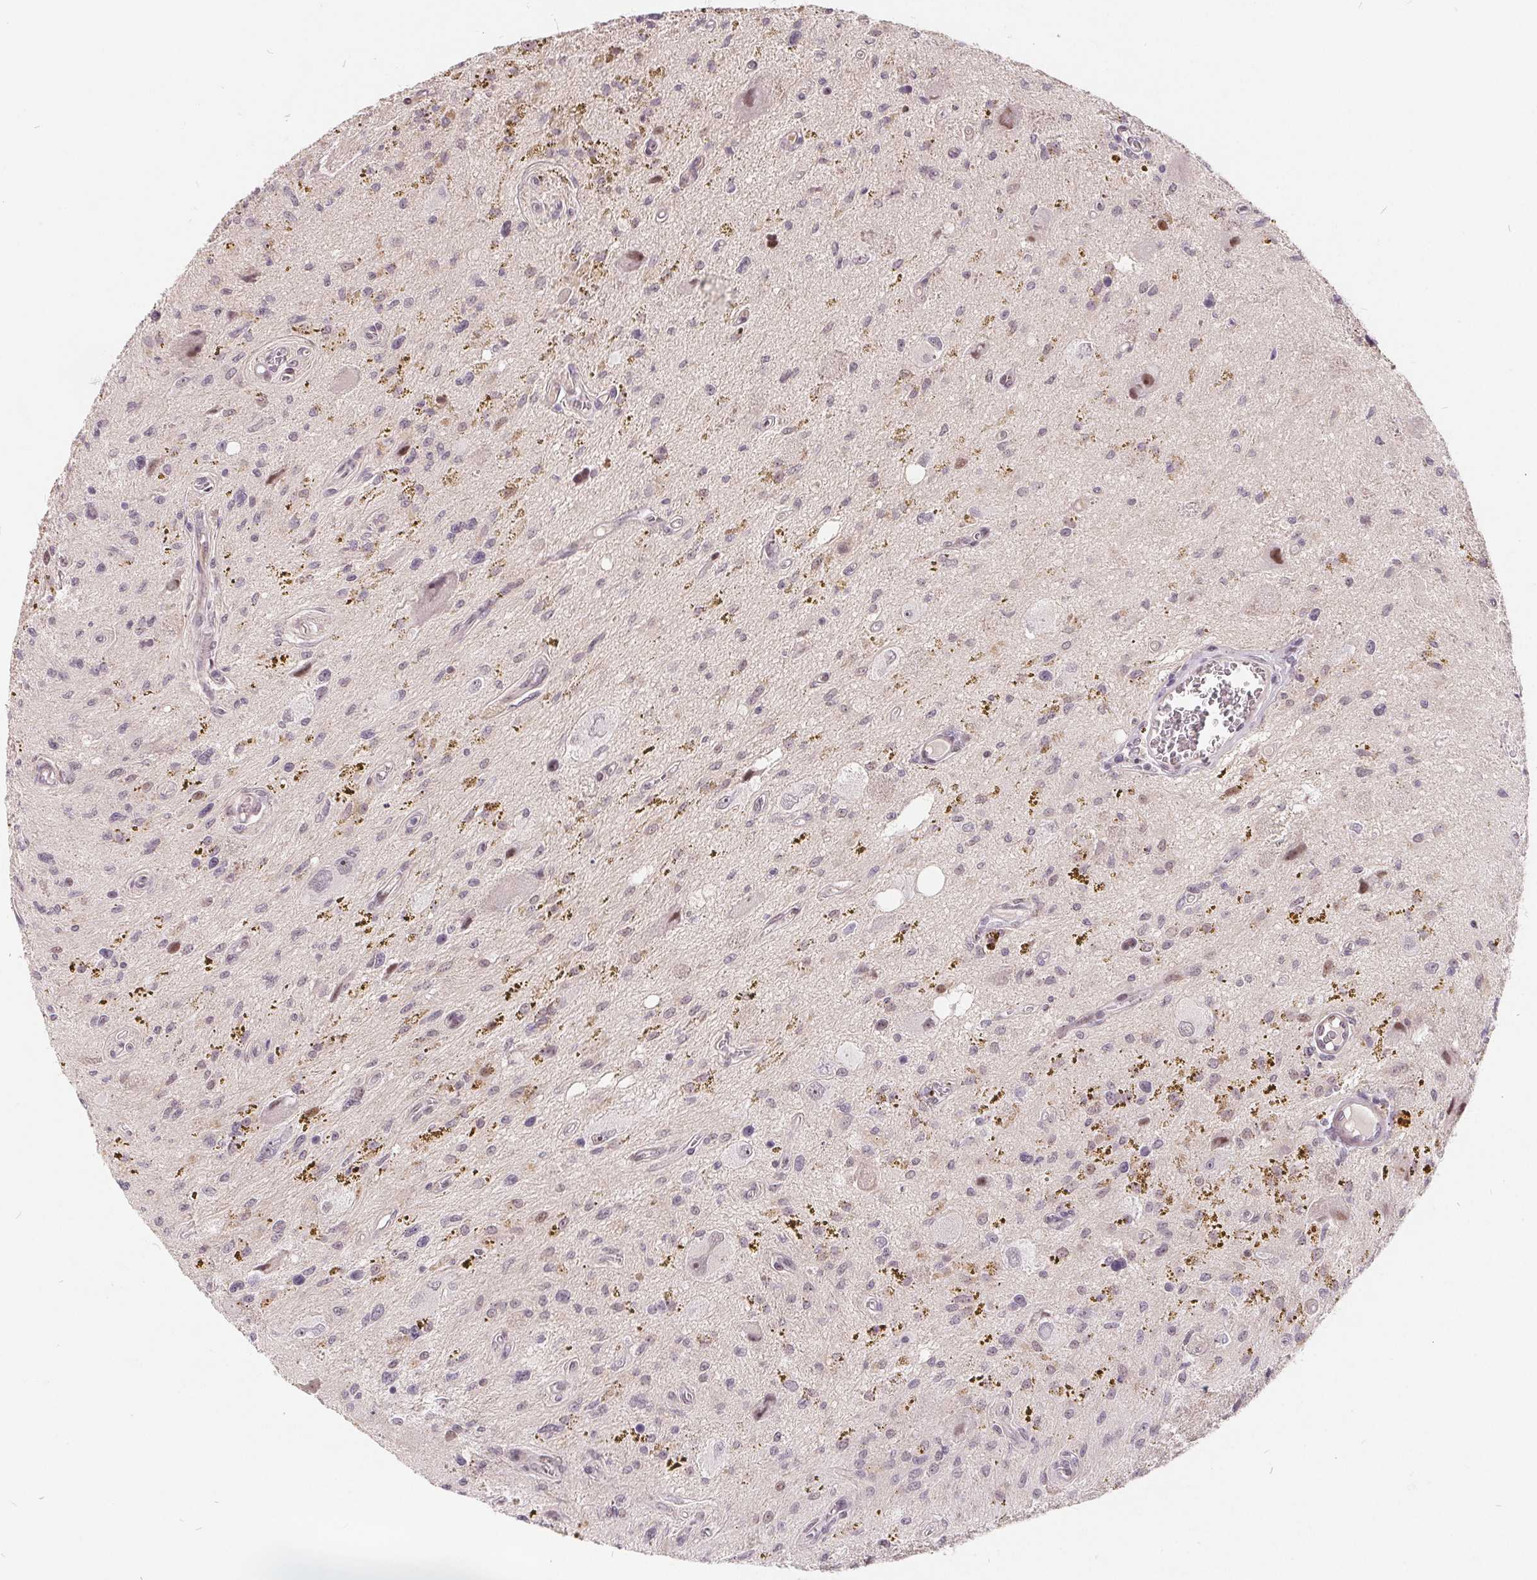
{"staining": {"intensity": "moderate", "quantity": "<25%", "location": "nuclear"}, "tissue": "glioma", "cell_type": "Tumor cells", "image_type": "cancer", "snomed": [{"axis": "morphology", "description": "Glioma, malignant, Low grade"}, {"axis": "topography", "description": "Cerebellum"}], "caption": "Malignant low-grade glioma stained with DAB (3,3'-diaminobenzidine) IHC demonstrates low levels of moderate nuclear expression in about <25% of tumor cells.", "gene": "NRG2", "patient": {"sex": "female", "age": 14}}